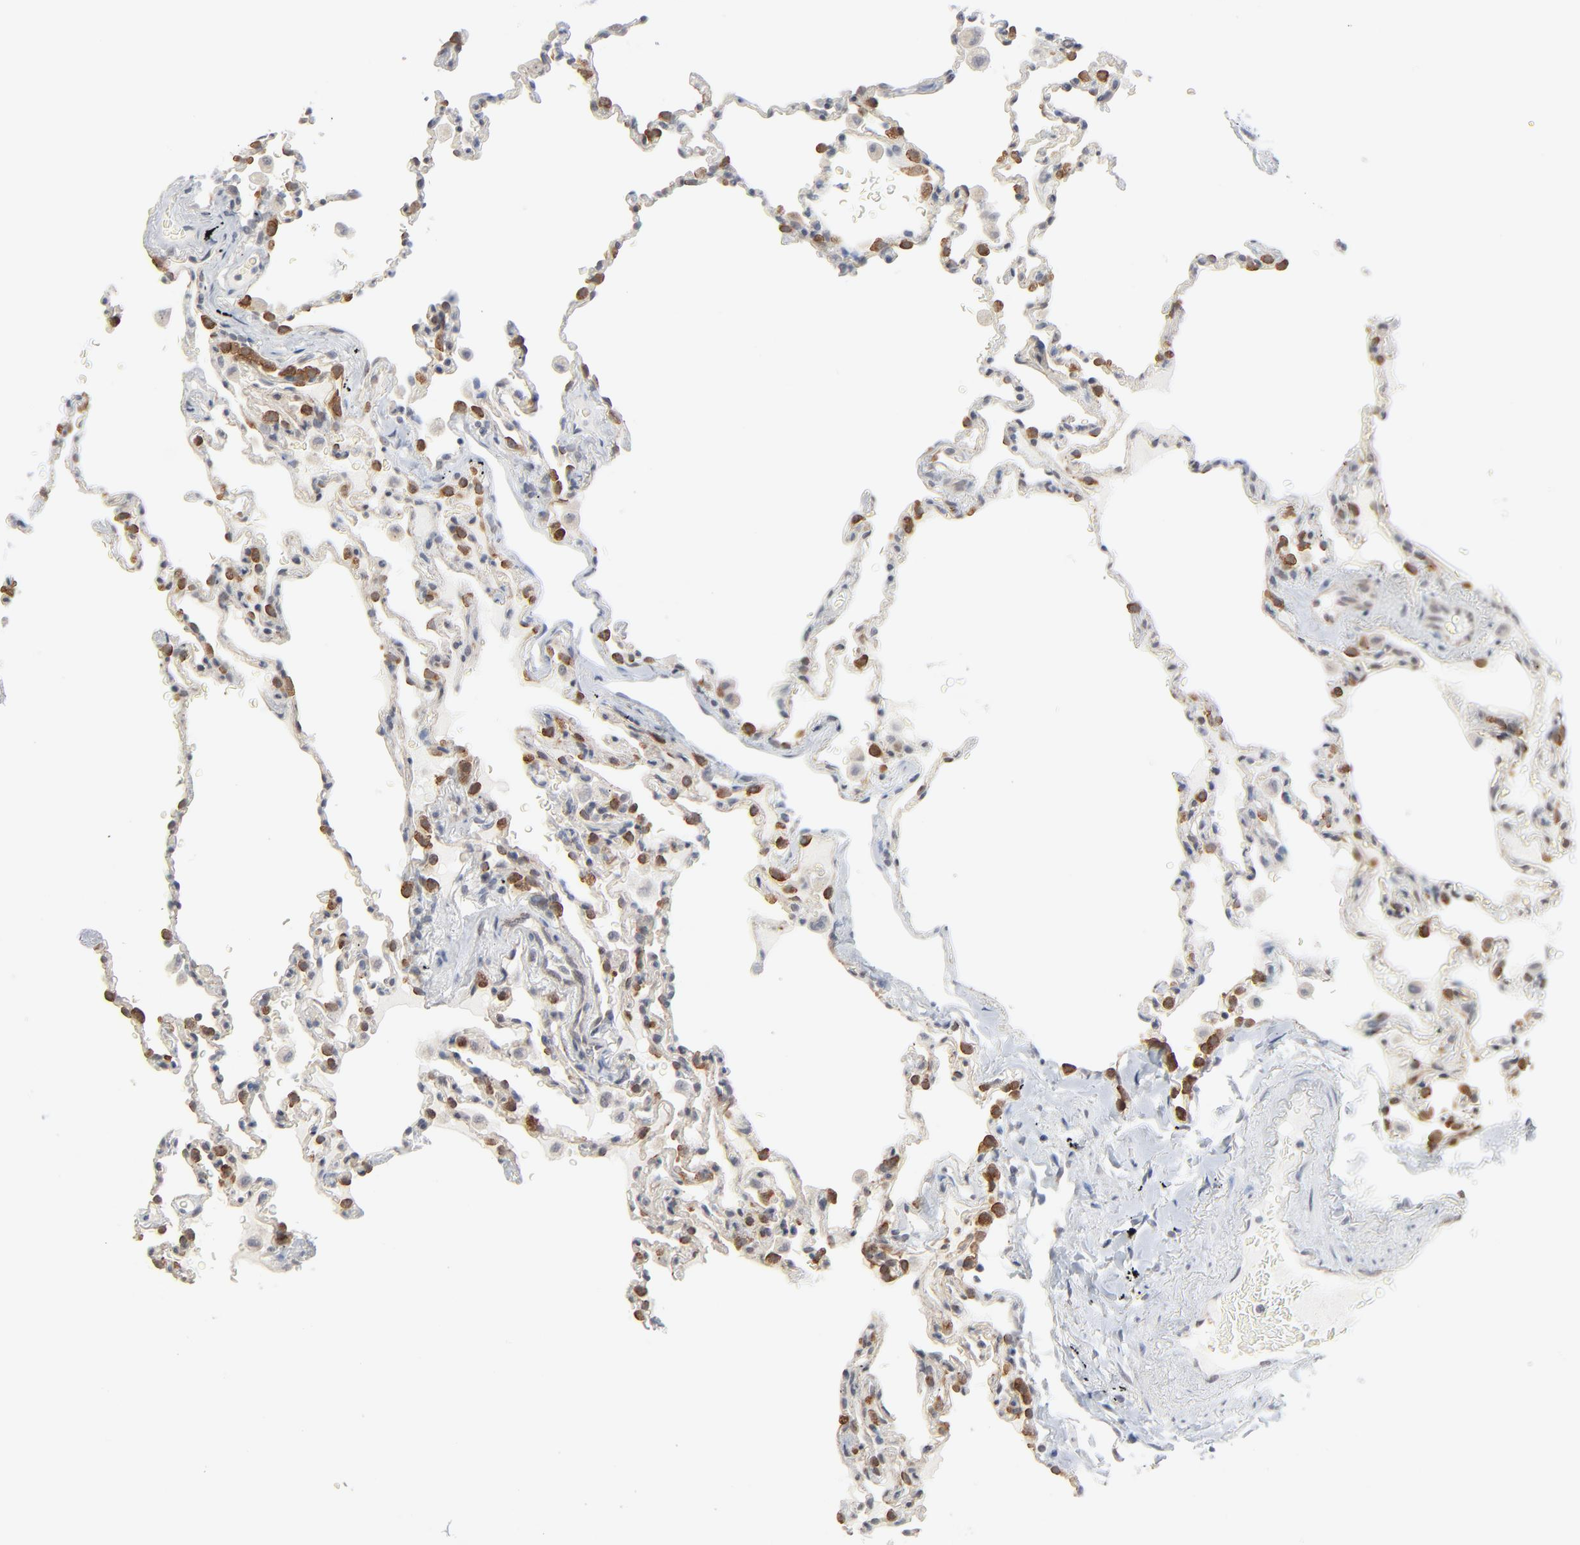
{"staining": {"intensity": "moderate", "quantity": ">75%", "location": "cytoplasmic/membranous"}, "tissue": "lung", "cell_type": "Alveolar cells", "image_type": "normal", "snomed": [{"axis": "morphology", "description": "Normal tissue, NOS"}, {"axis": "topography", "description": "Lung"}], "caption": "IHC (DAB) staining of benign lung demonstrates moderate cytoplasmic/membranous protein positivity in about >75% of alveolar cells.", "gene": "ITPR3", "patient": {"sex": "male", "age": 59}}